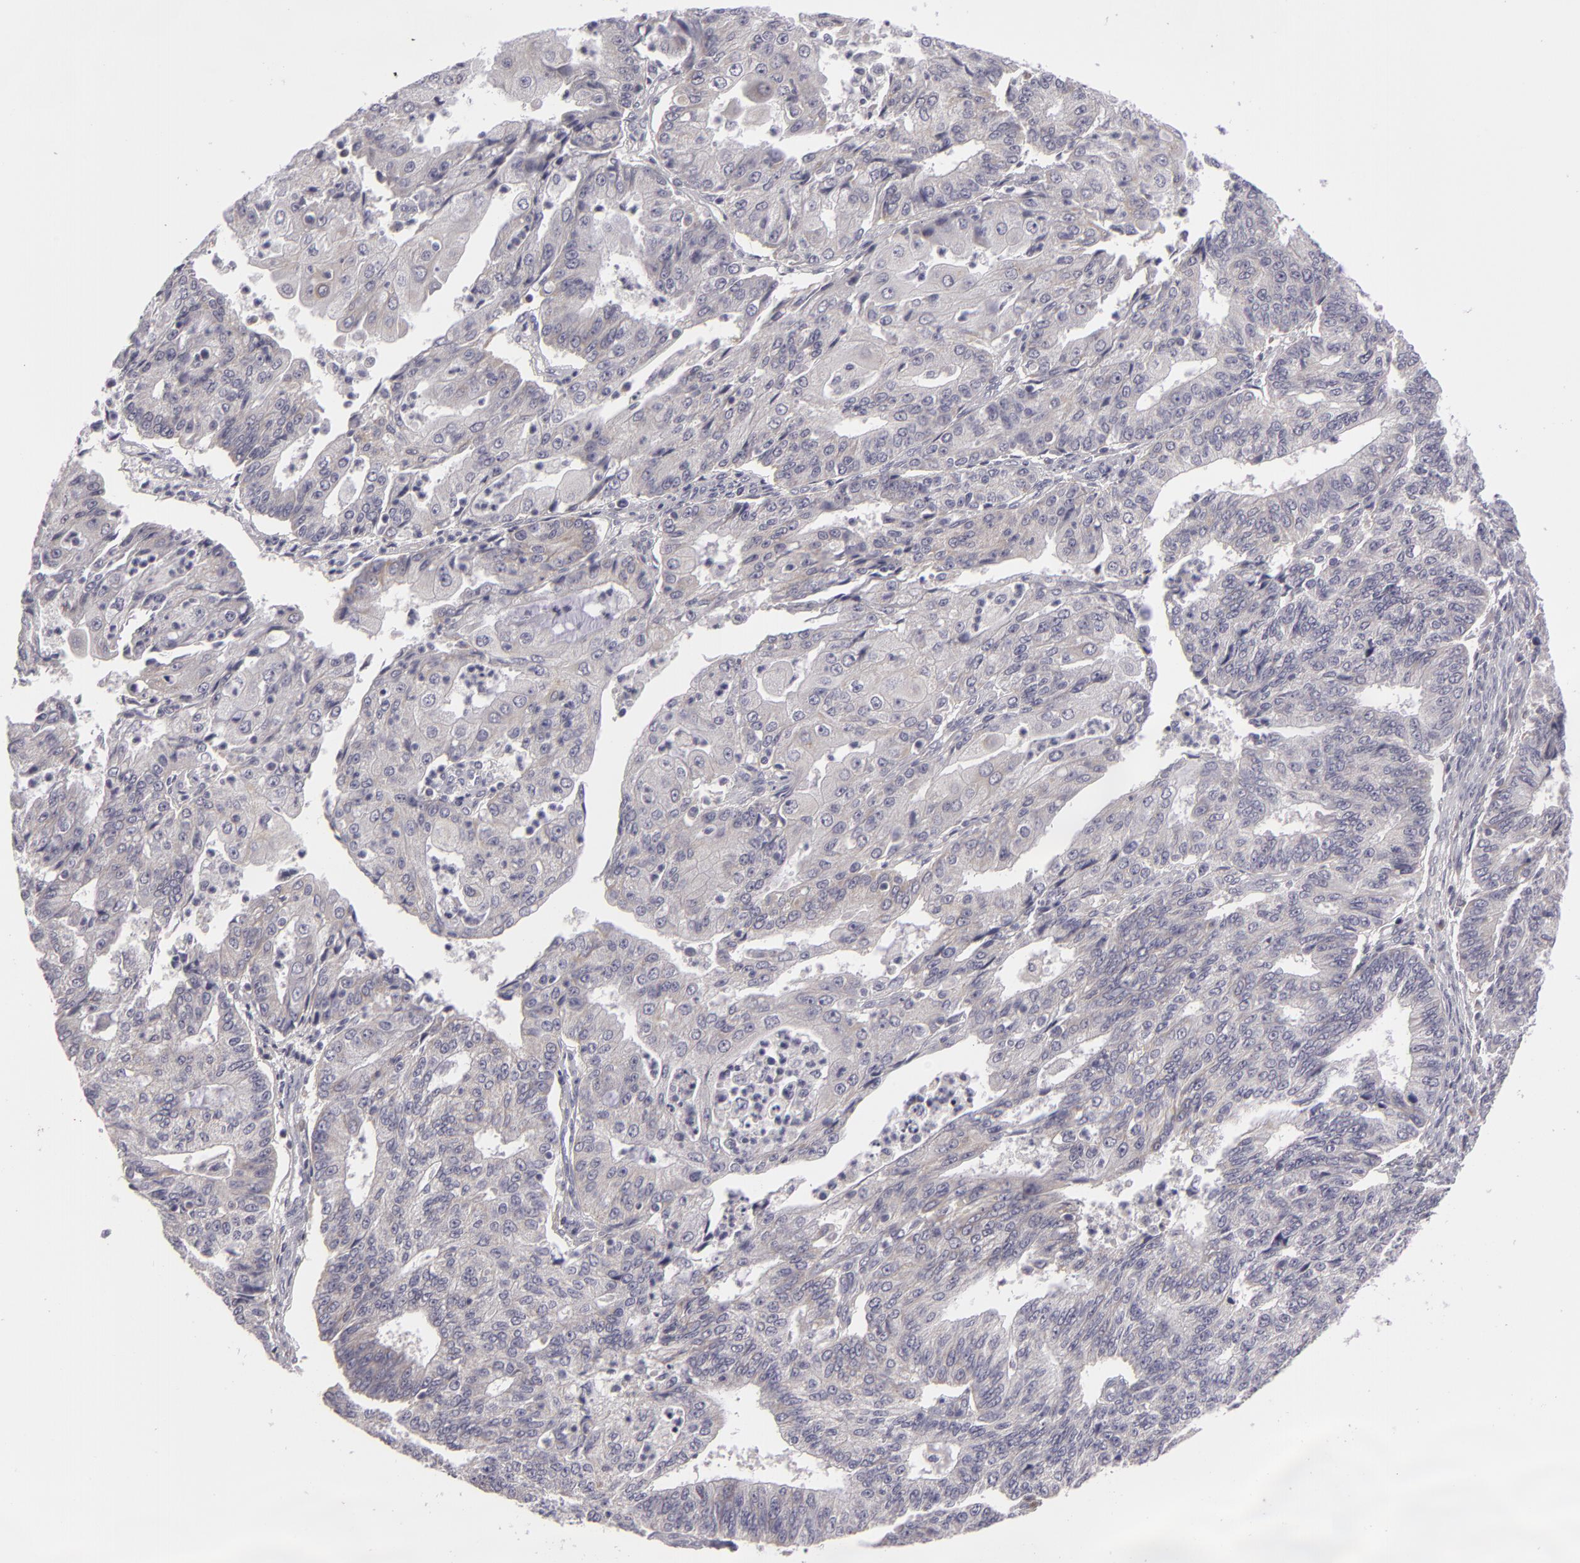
{"staining": {"intensity": "weak", "quantity": "<25%", "location": "cytoplasmic/membranous"}, "tissue": "endometrial cancer", "cell_type": "Tumor cells", "image_type": "cancer", "snomed": [{"axis": "morphology", "description": "Adenocarcinoma, NOS"}, {"axis": "topography", "description": "Endometrium"}], "caption": "Tumor cells show no significant protein expression in endometrial cancer.", "gene": "ATP2B3", "patient": {"sex": "female", "age": 56}}